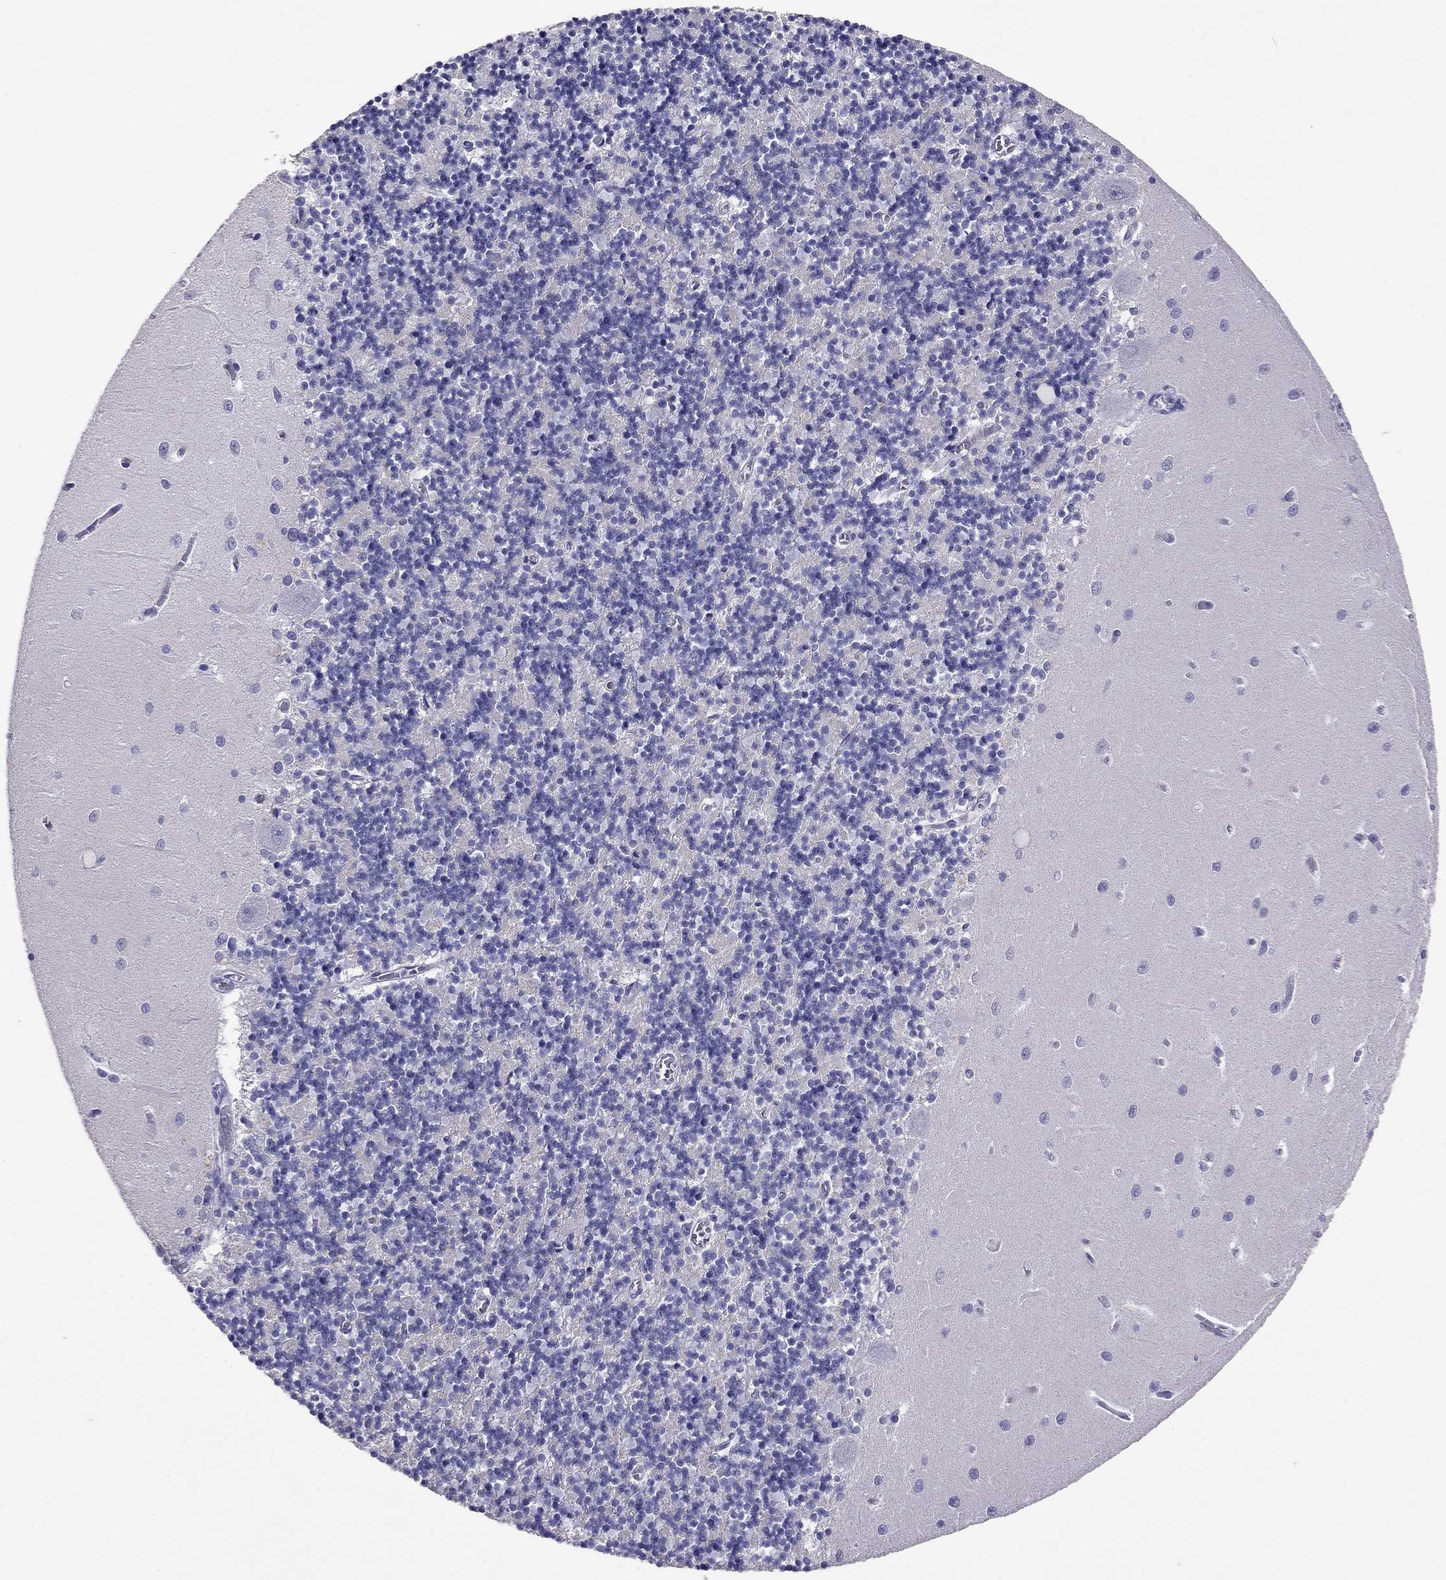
{"staining": {"intensity": "negative", "quantity": "none", "location": "none"}, "tissue": "cerebellum", "cell_type": "Cells in granular layer", "image_type": "normal", "snomed": [{"axis": "morphology", "description": "Normal tissue, NOS"}, {"axis": "topography", "description": "Cerebellum"}], "caption": "This is an IHC photomicrograph of unremarkable human cerebellum. There is no expression in cells in granular layer.", "gene": "CALHM1", "patient": {"sex": "female", "age": 64}}